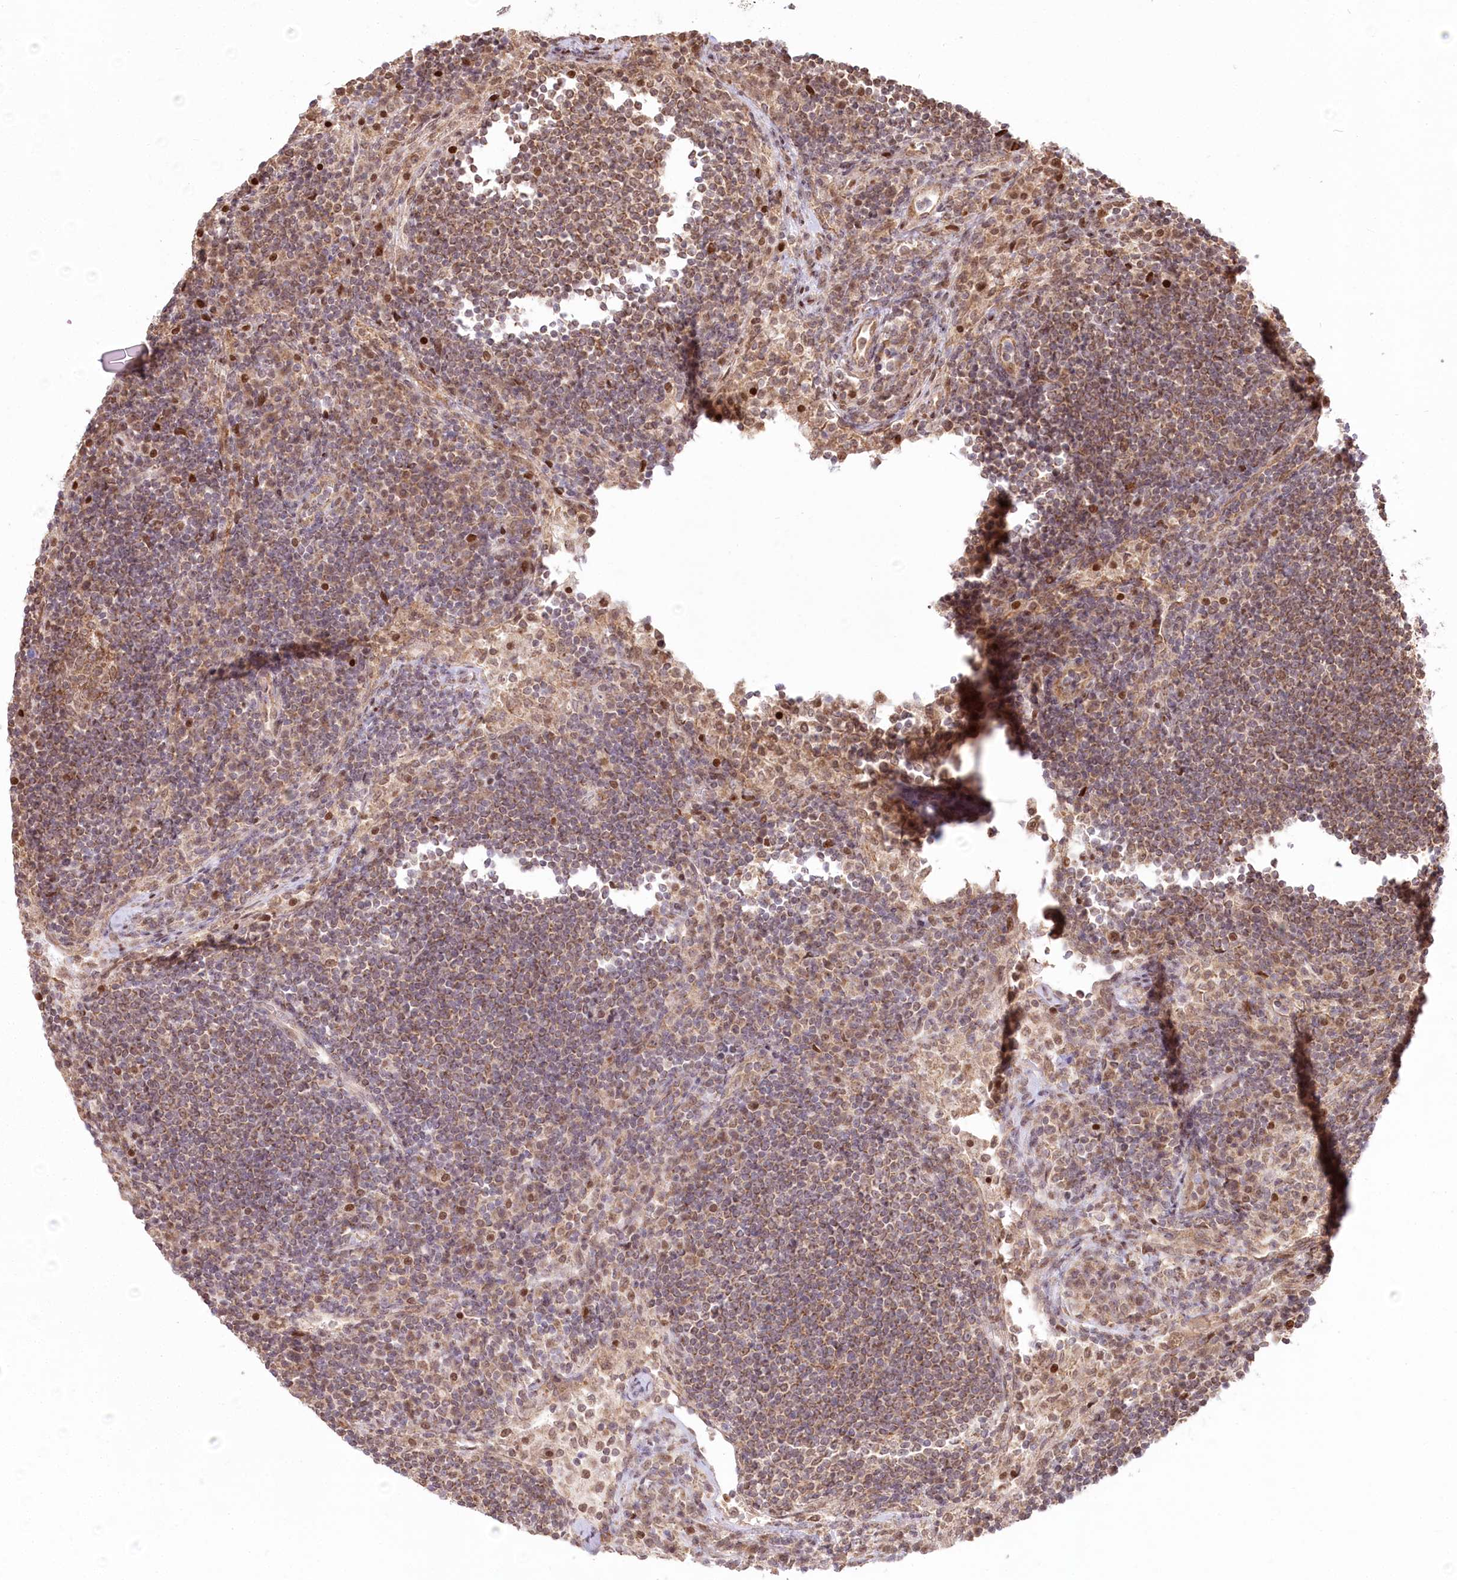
{"staining": {"intensity": "moderate", "quantity": ">75%", "location": "nuclear"}, "tissue": "lymph node", "cell_type": "Germinal center cells", "image_type": "normal", "snomed": [{"axis": "morphology", "description": "Normal tissue, NOS"}, {"axis": "topography", "description": "Lymph node"}], "caption": "Normal lymph node reveals moderate nuclear staining in approximately >75% of germinal center cells (Brightfield microscopy of DAB IHC at high magnification)..", "gene": "PYURF", "patient": {"sex": "female", "age": 53}}